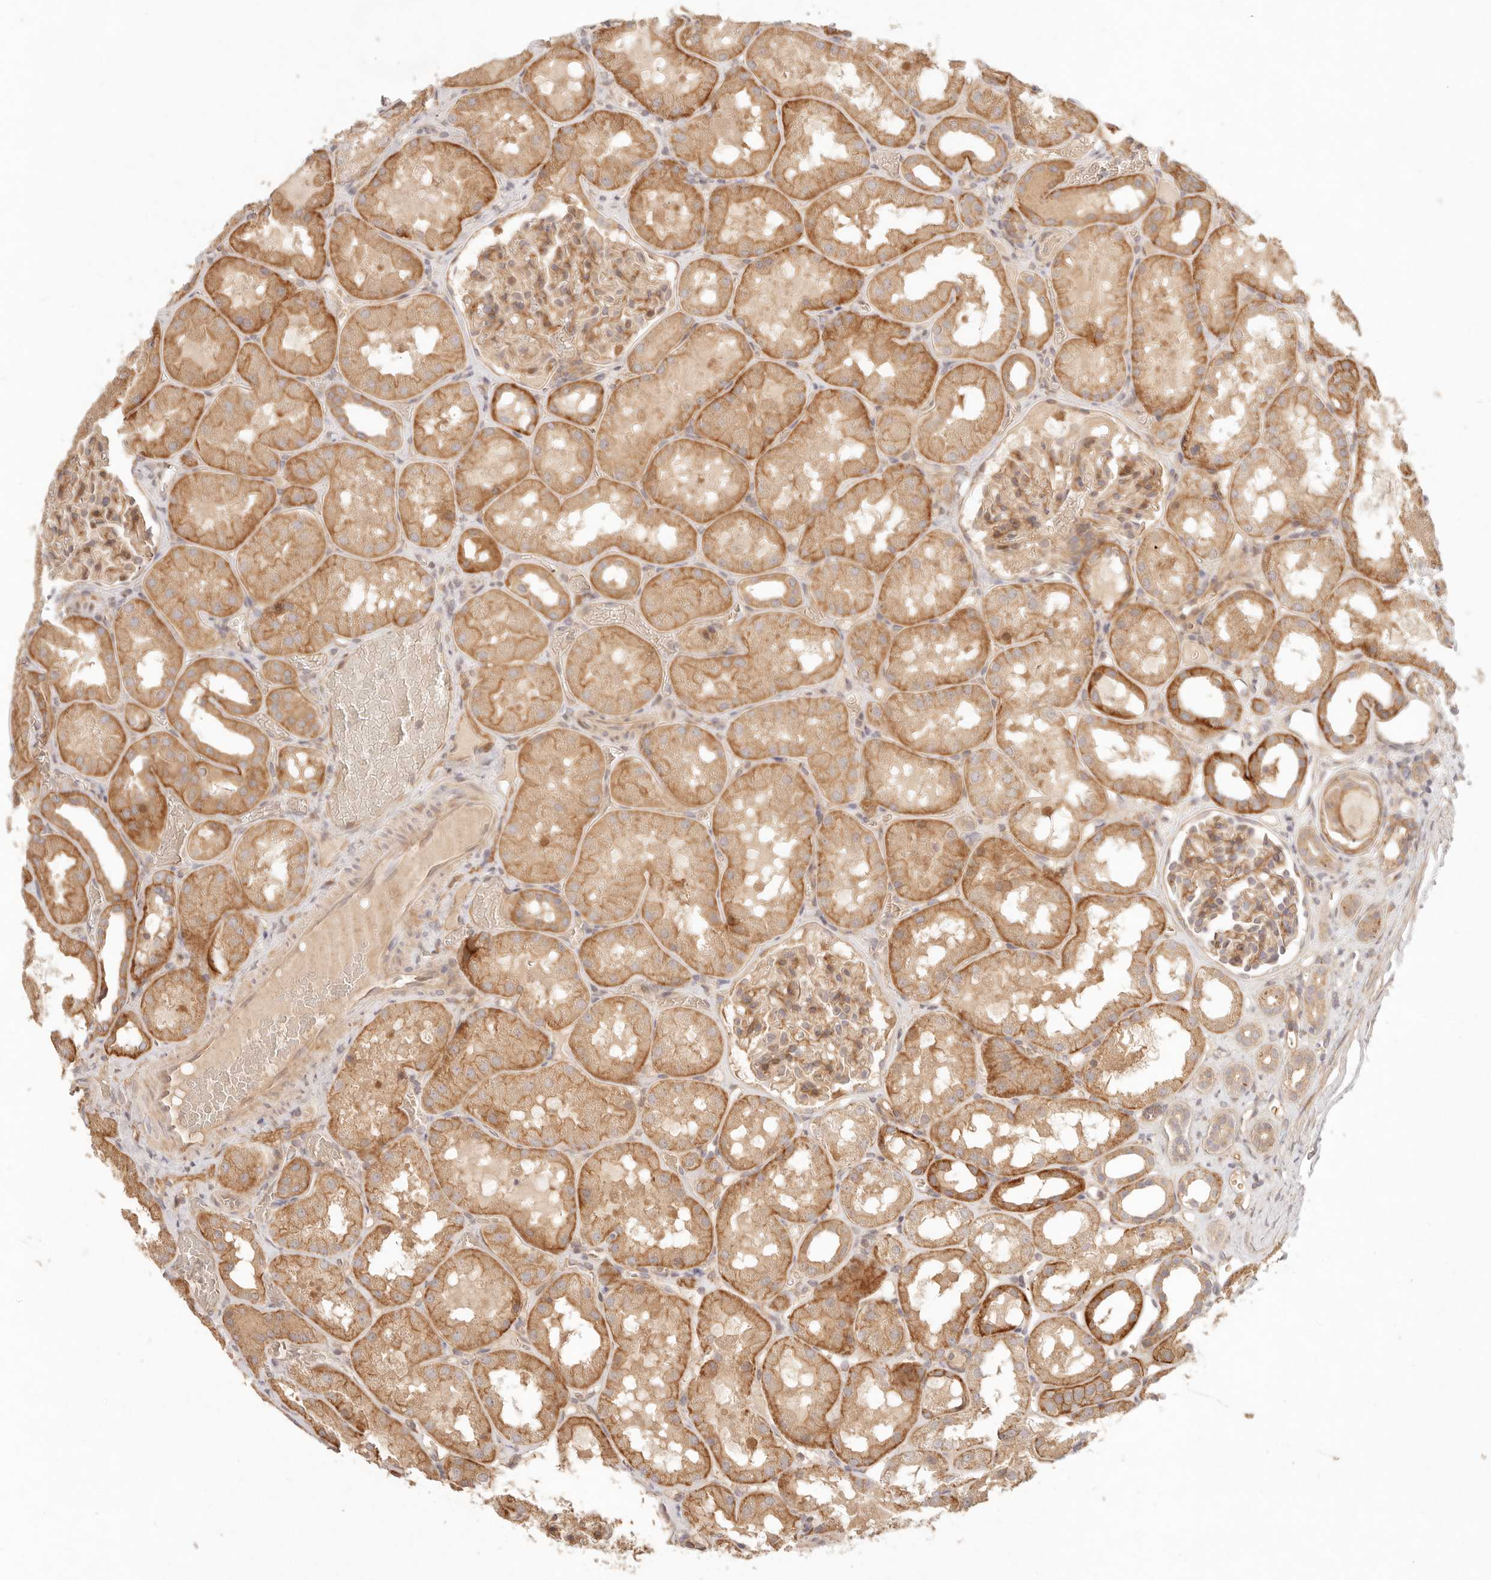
{"staining": {"intensity": "moderate", "quantity": ">75%", "location": "cytoplasmic/membranous"}, "tissue": "kidney", "cell_type": "Cells in glomeruli", "image_type": "normal", "snomed": [{"axis": "morphology", "description": "Normal tissue, NOS"}, {"axis": "topography", "description": "Kidney"}, {"axis": "topography", "description": "Urinary bladder"}], "caption": "Kidney was stained to show a protein in brown. There is medium levels of moderate cytoplasmic/membranous expression in approximately >75% of cells in glomeruli. Nuclei are stained in blue.", "gene": "PPP1R3B", "patient": {"sex": "male", "age": 16}}